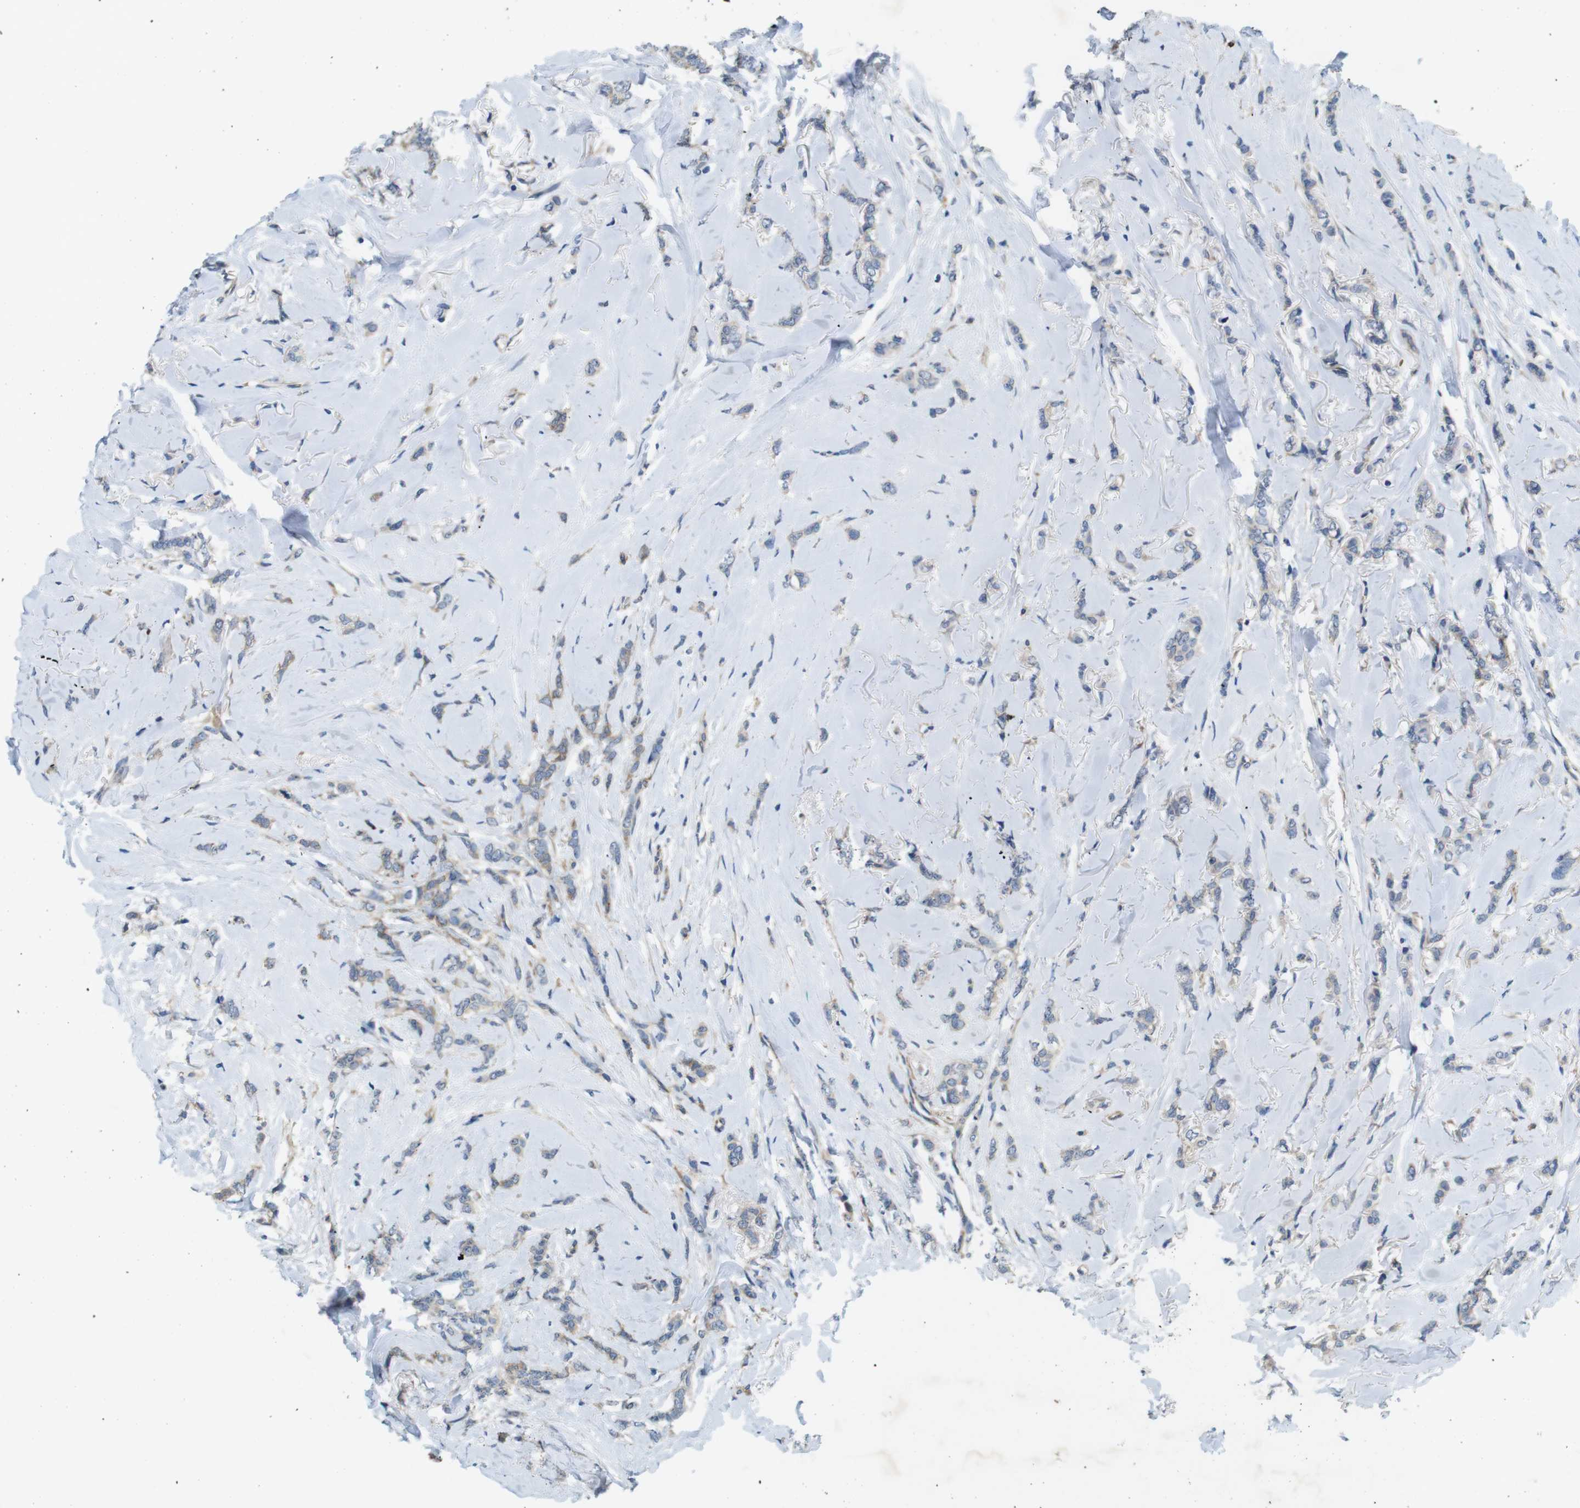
{"staining": {"intensity": "weak", "quantity": "25%-75%", "location": "cytoplasmic/membranous"}, "tissue": "breast cancer", "cell_type": "Tumor cells", "image_type": "cancer", "snomed": [{"axis": "morphology", "description": "Lobular carcinoma"}, {"axis": "topography", "description": "Skin"}, {"axis": "topography", "description": "Breast"}], "caption": "DAB (3,3'-diaminobenzidine) immunohistochemical staining of human breast cancer (lobular carcinoma) exhibits weak cytoplasmic/membranous protein positivity in approximately 25%-75% of tumor cells.", "gene": "DCLK1", "patient": {"sex": "female", "age": 46}}